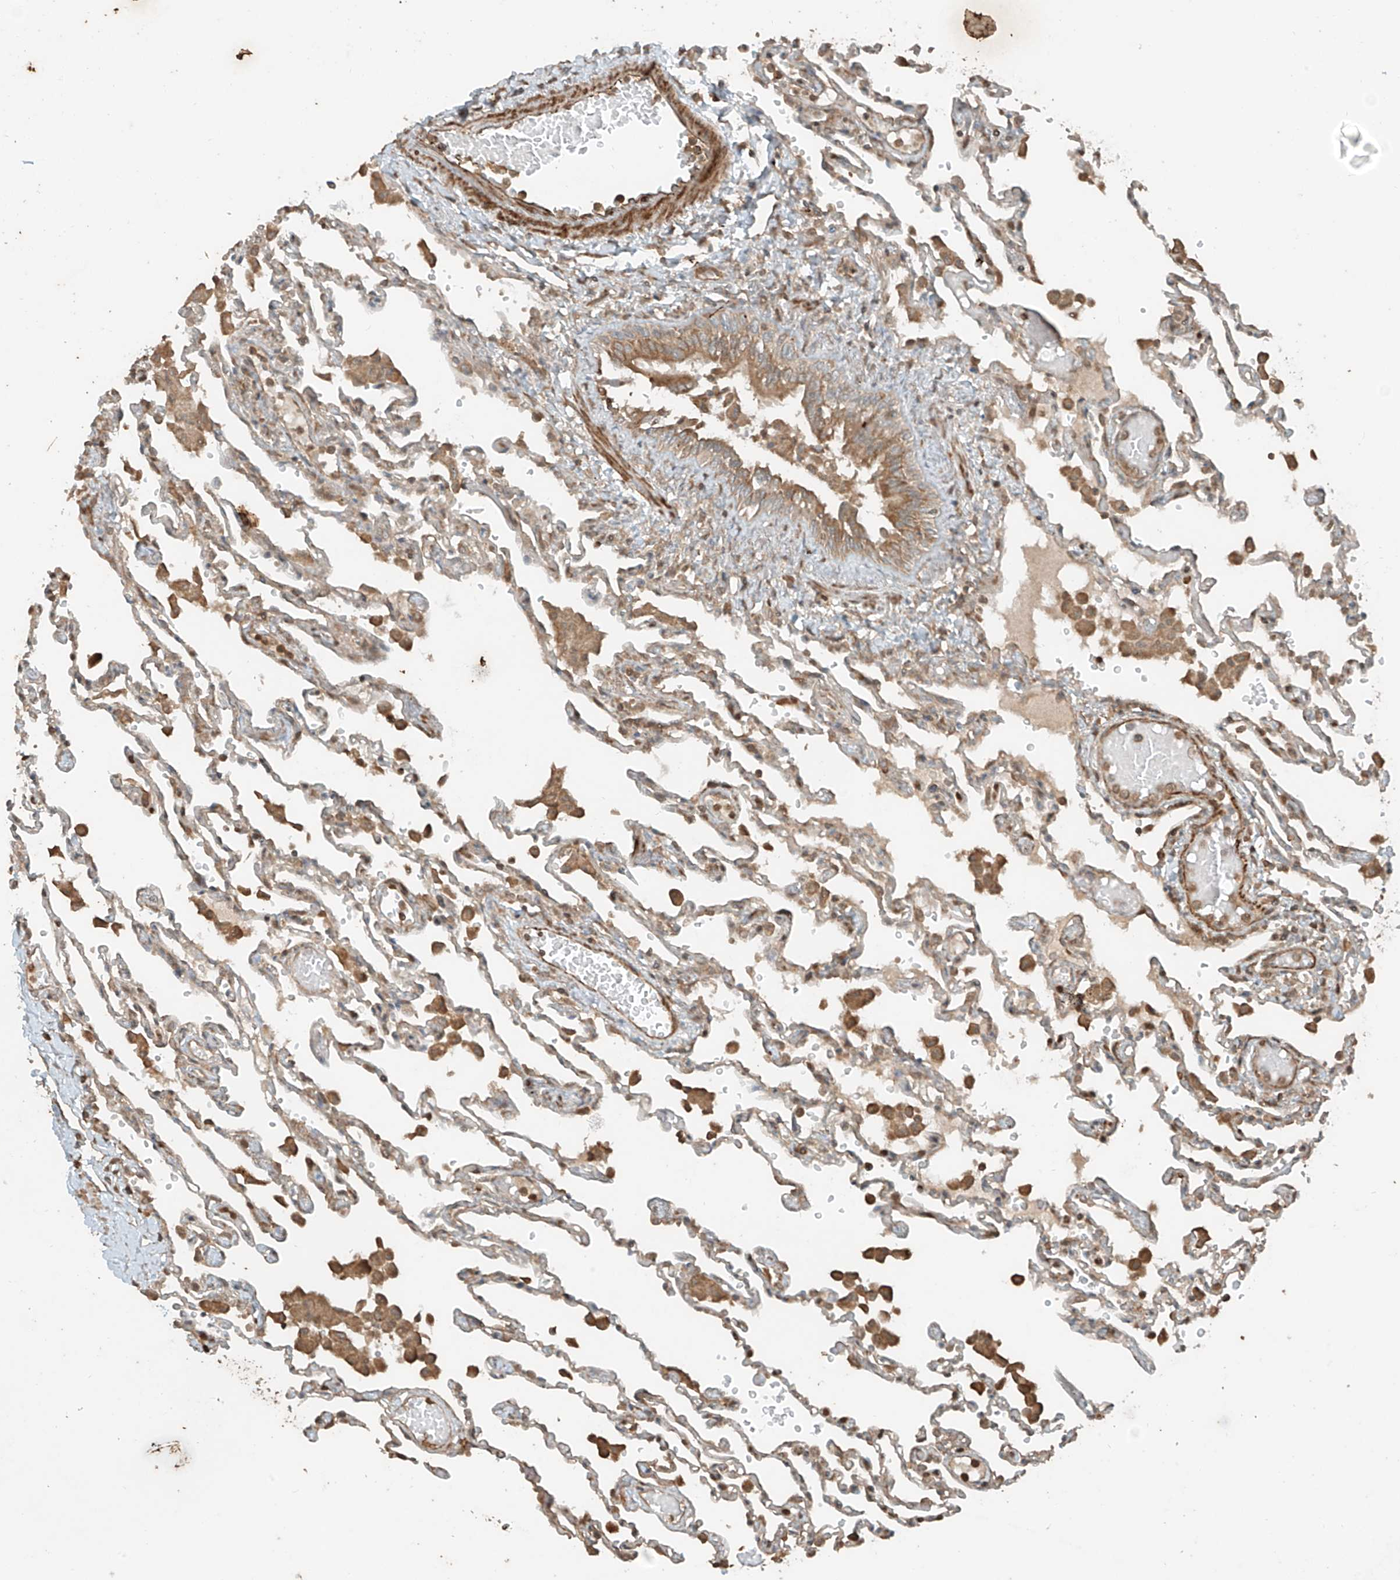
{"staining": {"intensity": "weak", "quantity": "25%-75%", "location": "cytoplasmic/membranous"}, "tissue": "lung", "cell_type": "Alveolar cells", "image_type": "normal", "snomed": [{"axis": "morphology", "description": "Normal tissue, NOS"}, {"axis": "topography", "description": "Bronchus"}, {"axis": "topography", "description": "Lung"}], "caption": "Brown immunohistochemical staining in unremarkable lung demonstrates weak cytoplasmic/membranous staining in about 25%-75% of alveolar cells.", "gene": "ANKZF1", "patient": {"sex": "female", "age": 49}}